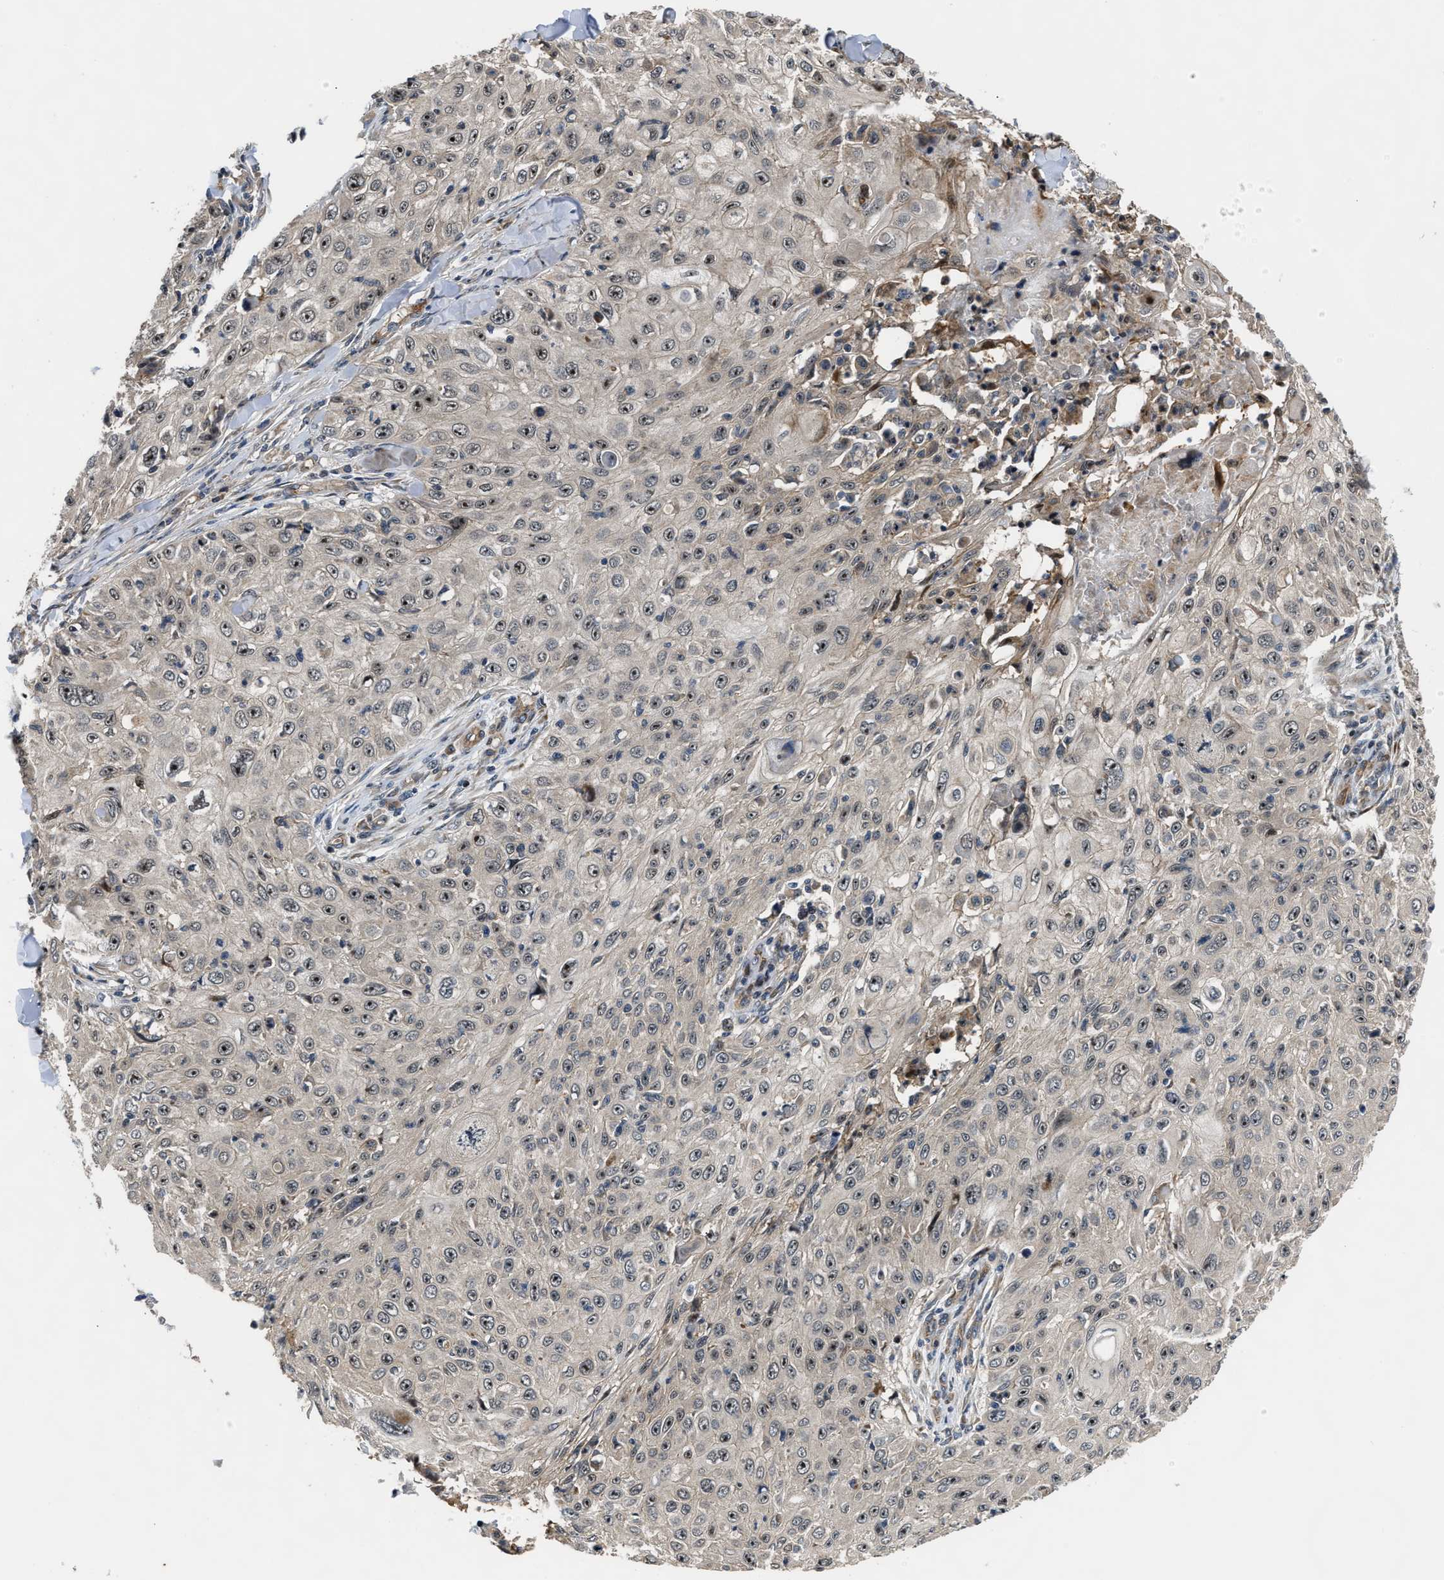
{"staining": {"intensity": "weak", "quantity": ">75%", "location": "nuclear"}, "tissue": "skin cancer", "cell_type": "Tumor cells", "image_type": "cancer", "snomed": [{"axis": "morphology", "description": "Squamous cell carcinoma, NOS"}, {"axis": "topography", "description": "Skin"}], "caption": "Human skin cancer stained with a brown dye displays weak nuclear positive positivity in approximately >75% of tumor cells.", "gene": "ALDH3A2", "patient": {"sex": "male", "age": 86}}